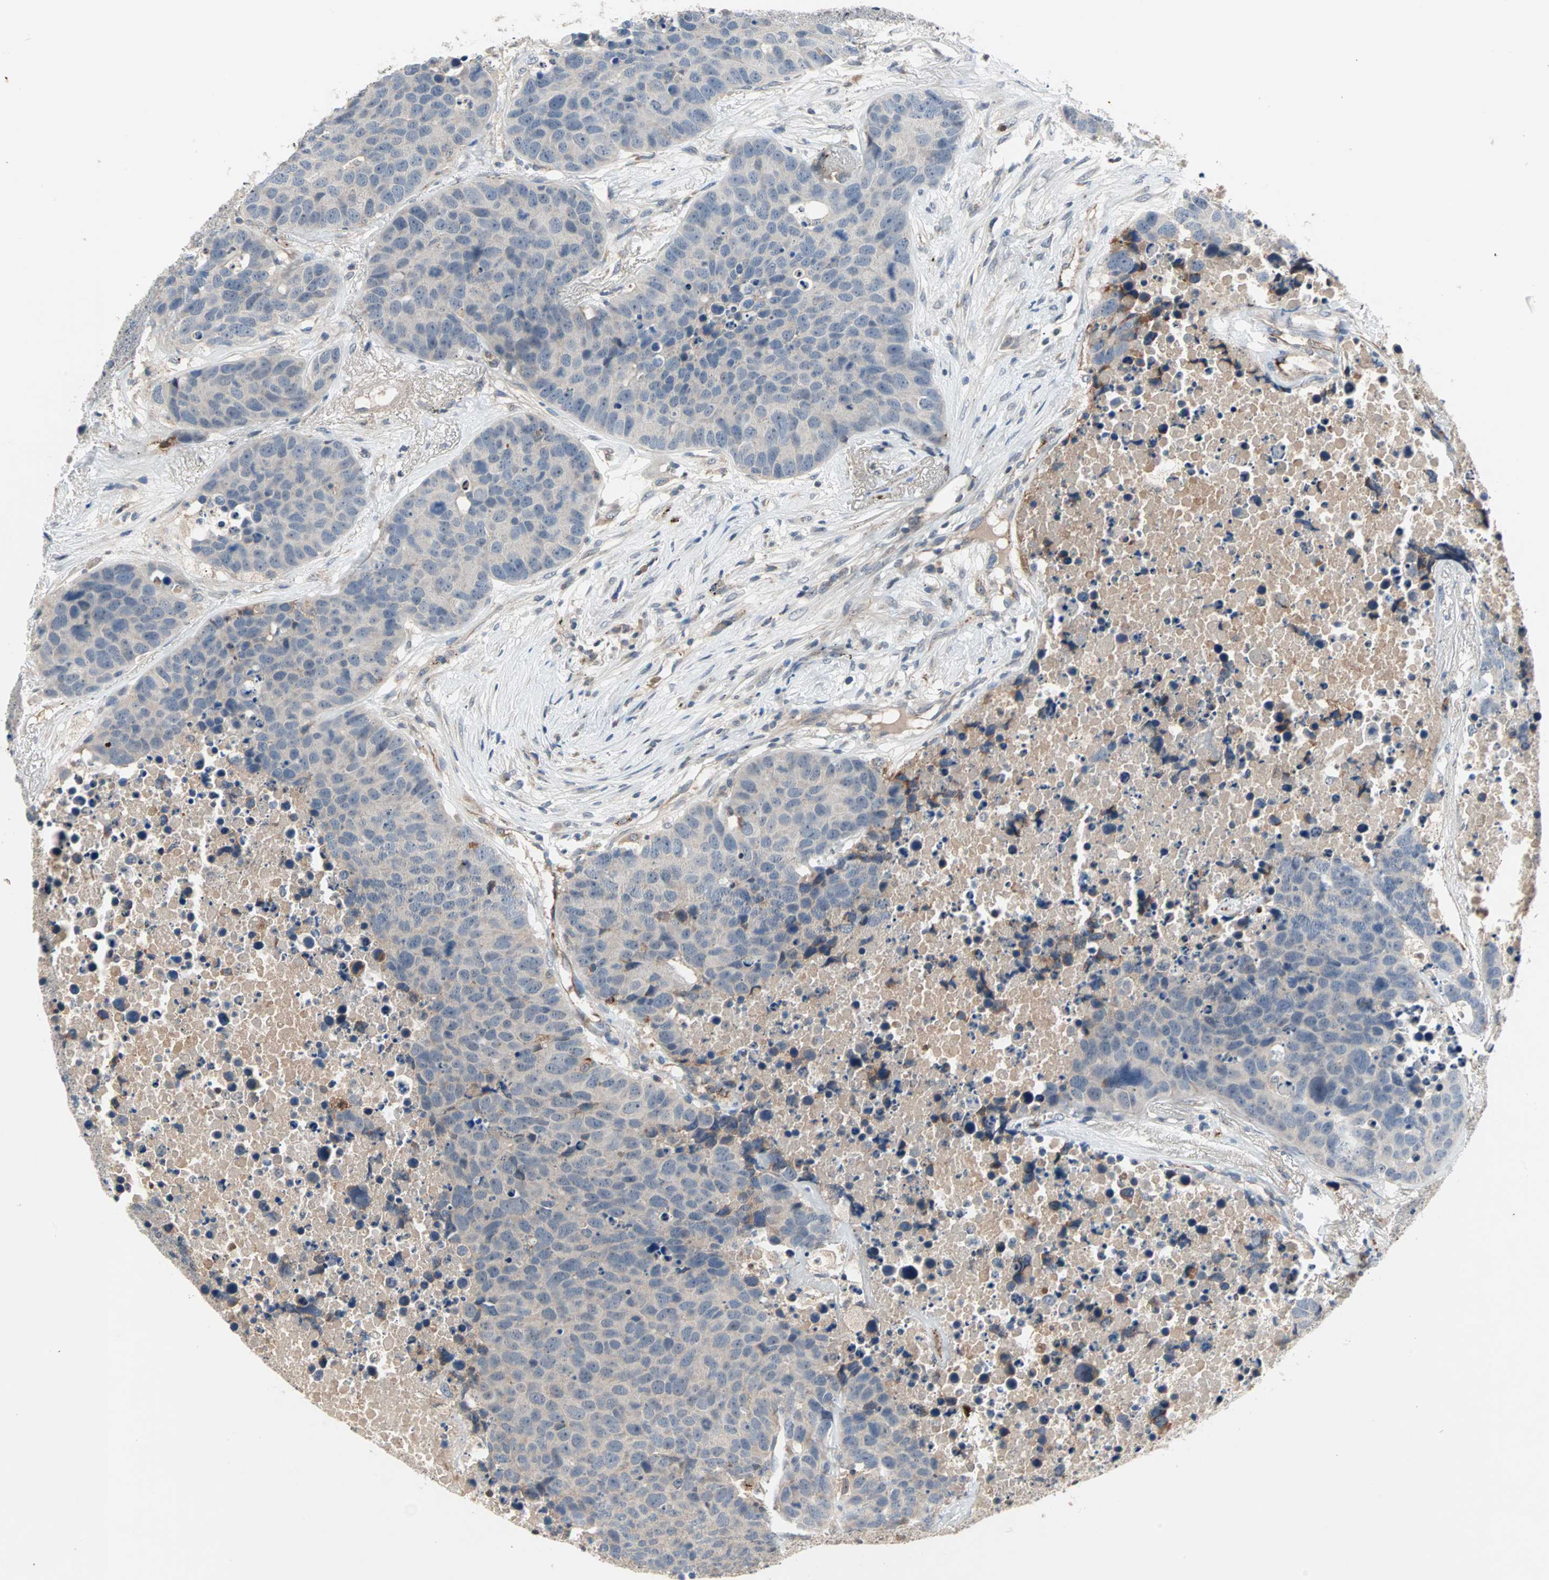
{"staining": {"intensity": "weak", "quantity": "25%-75%", "location": "cytoplasmic/membranous"}, "tissue": "carcinoid", "cell_type": "Tumor cells", "image_type": "cancer", "snomed": [{"axis": "morphology", "description": "Carcinoid, malignant, NOS"}, {"axis": "topography", "description": "Lung"}], "caption": "Malignant carcinoid tissue shows weak cytoplasmic/membranous expression in approximately 25%-75% of tumor cells", "gene": "PROS1", "patient": {"sex": "male", "age": 60}}